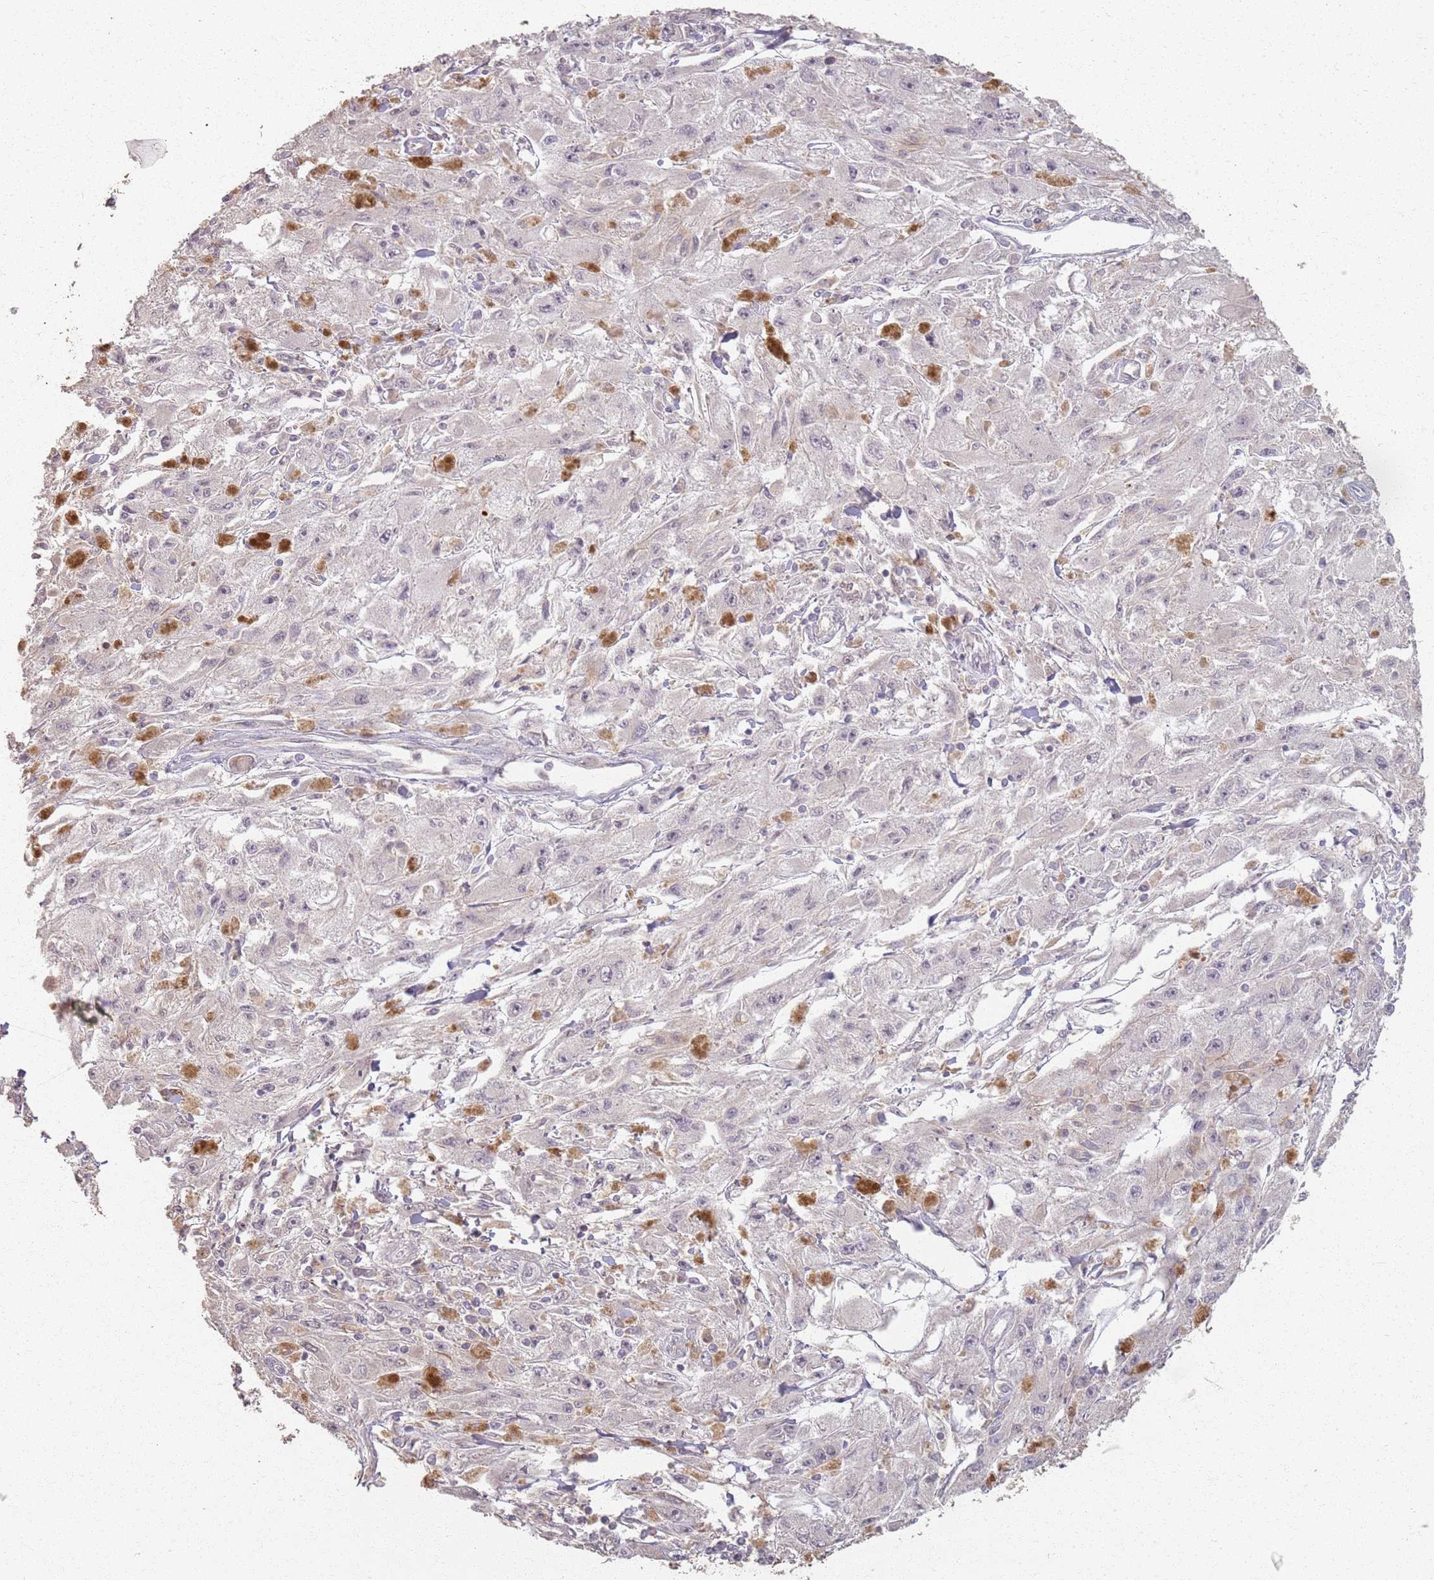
{"staining": {"intensity": "negative", "quantity": "none", "location": "none"}, "tissue": "melanoma", "cell_type": "Tumor cells", "image_type": "cancer", "snomed": [{"axis": "morphology", "description": "Malignant melanoma, Metastatic site"}, {"axis": "topography", "description": "Skin"}], "caption": "This is an IHC image of melanoma. There is no positivity in tumor cells.", "gene": "CCDC168", "patient": {"sex": "male", "age": 53}}